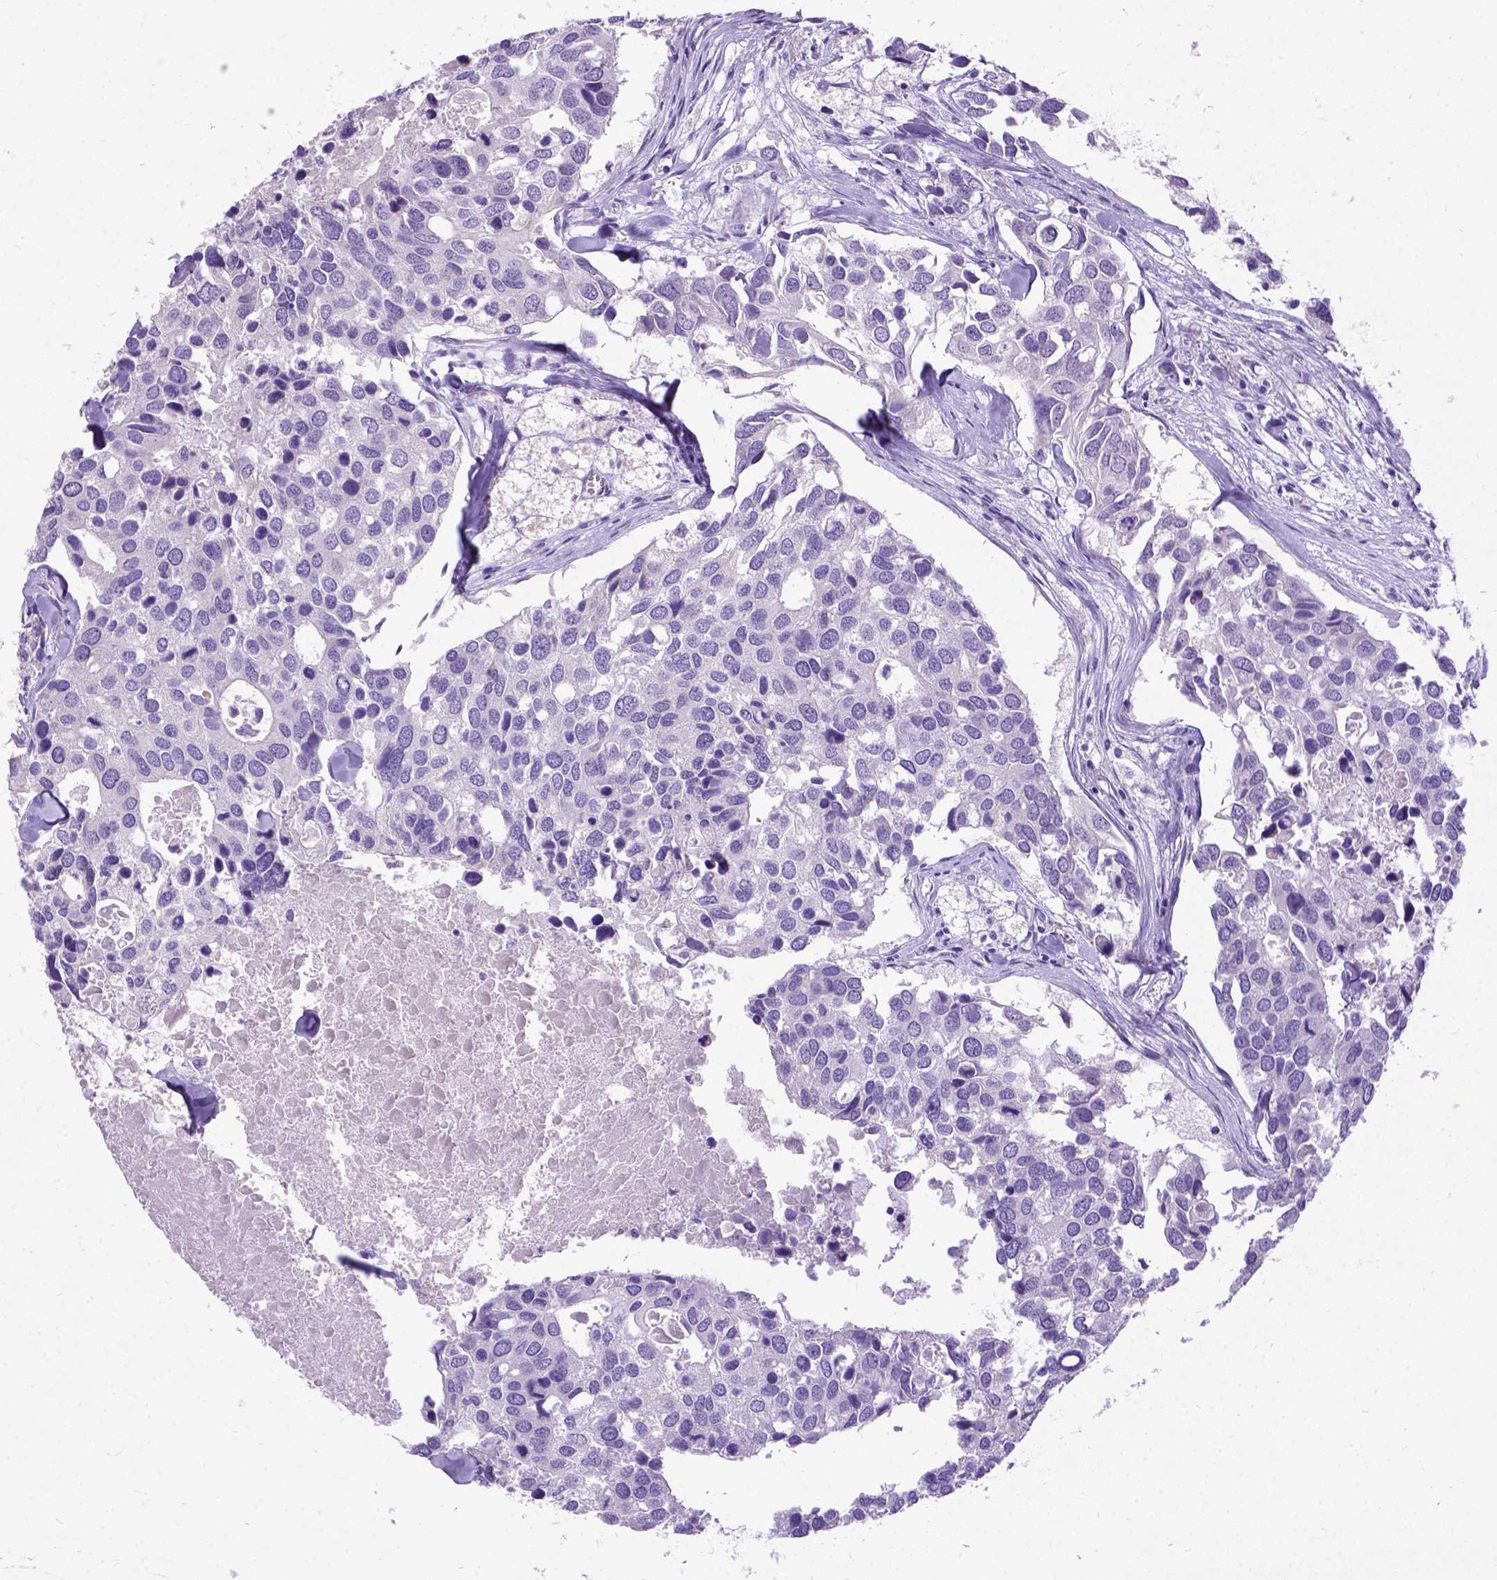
{"staining": {"intensity": "negative", "quantity": "none", "location": "none"}, "tissue": "breast cancer", "cell_type": "Tumor cells", "image_type": "cancer", "snomed": [{"axis": "morphology", "description": "Duct carcinoma"}, {"axis": "topography", "description": "Breast"}], "caption": "This histopathology image is of breast invasive ductal carcinoma stained with immunohistochemistry (IHC) to label a protein in brown with the nuclei are counter-stained blue. There is no staining in tumor cells.", "gene": "NEUROD4", "patient": {"sex": "female", "age": 83}}